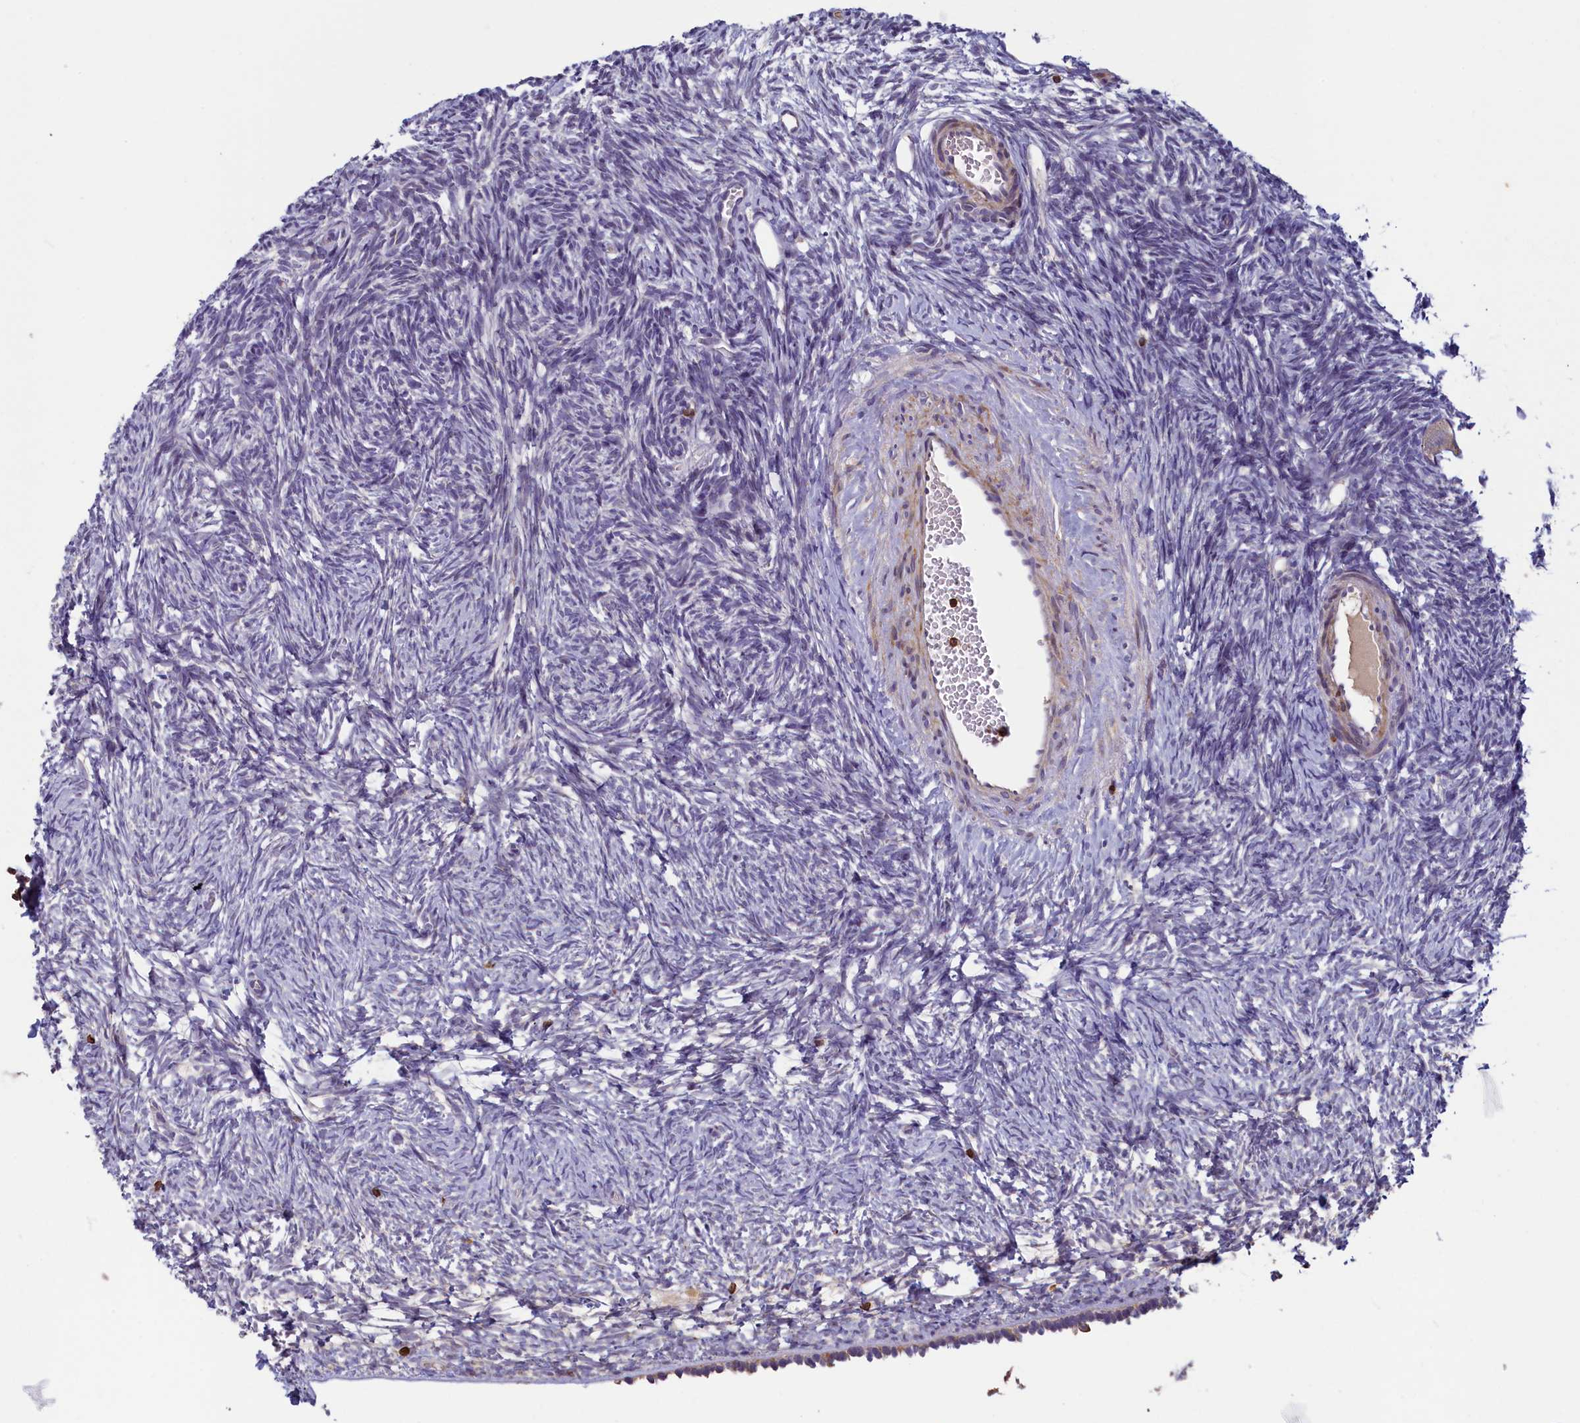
{"staining": {"intensity": "weak", "quantity": ">75%", "location": "cytoplasmic/membranous"}, "tissue": "ovary", "cell_type": "Follicle cells", "image_type": "normal", "snomed": [{"axis": "morphology", "description": "Normal tissue, NOS"}, {"axis": "topography", "description": "Ovary"}], "caption": "Immunohistochemistry histopathology image of benign ovary: ovary stained using IHC shows low levels of weak protein expression localized specifically in the cytoplasmic/membranous of follicle cells, appearing as a cytoplasmic/membranous brown color.", "gene": "TRAF3IP3", "patient": {"sex": "female", "age": 34}}